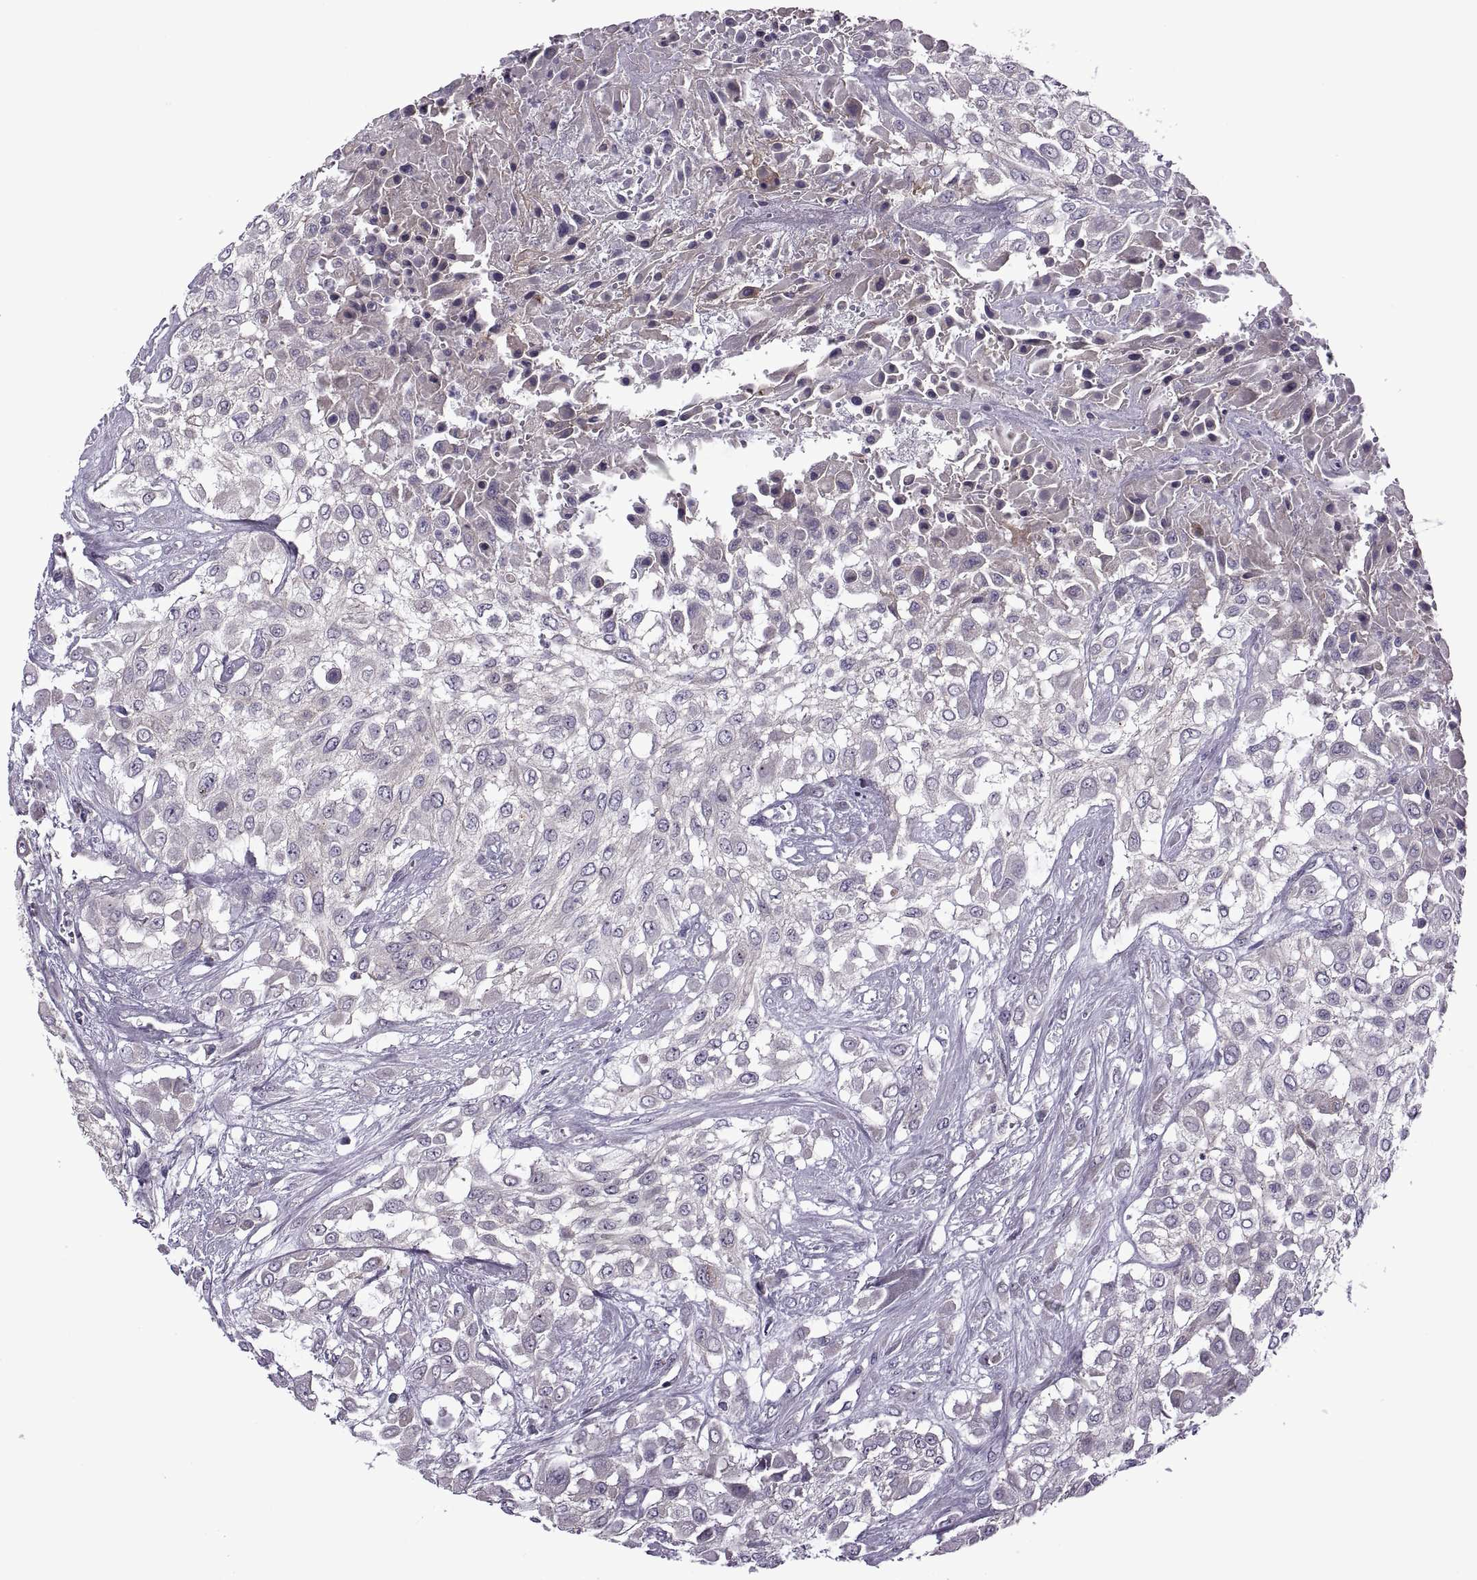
{"staining": {"intensity": "weak", "quantity": "<25%", "location": "cytoplasmic/membranous"}, "tissue": "urothelial cancer", "cell_type": "Tumor cells", "image_type": "cancer", "snomed": [{"axis": "morphology", "description": "Urothelial carcinoma, High grade"}, {"axis": "topography", "description": "Urinary bladder"}], "caption": "High power microscopy histopathology image of an immunohistochemistry image of urothelial carcinoma (high-grade), revealing no significant staining in tumor cells.", "gene": "RIPK4", "patient": {"sex": "male", "age": 57}}